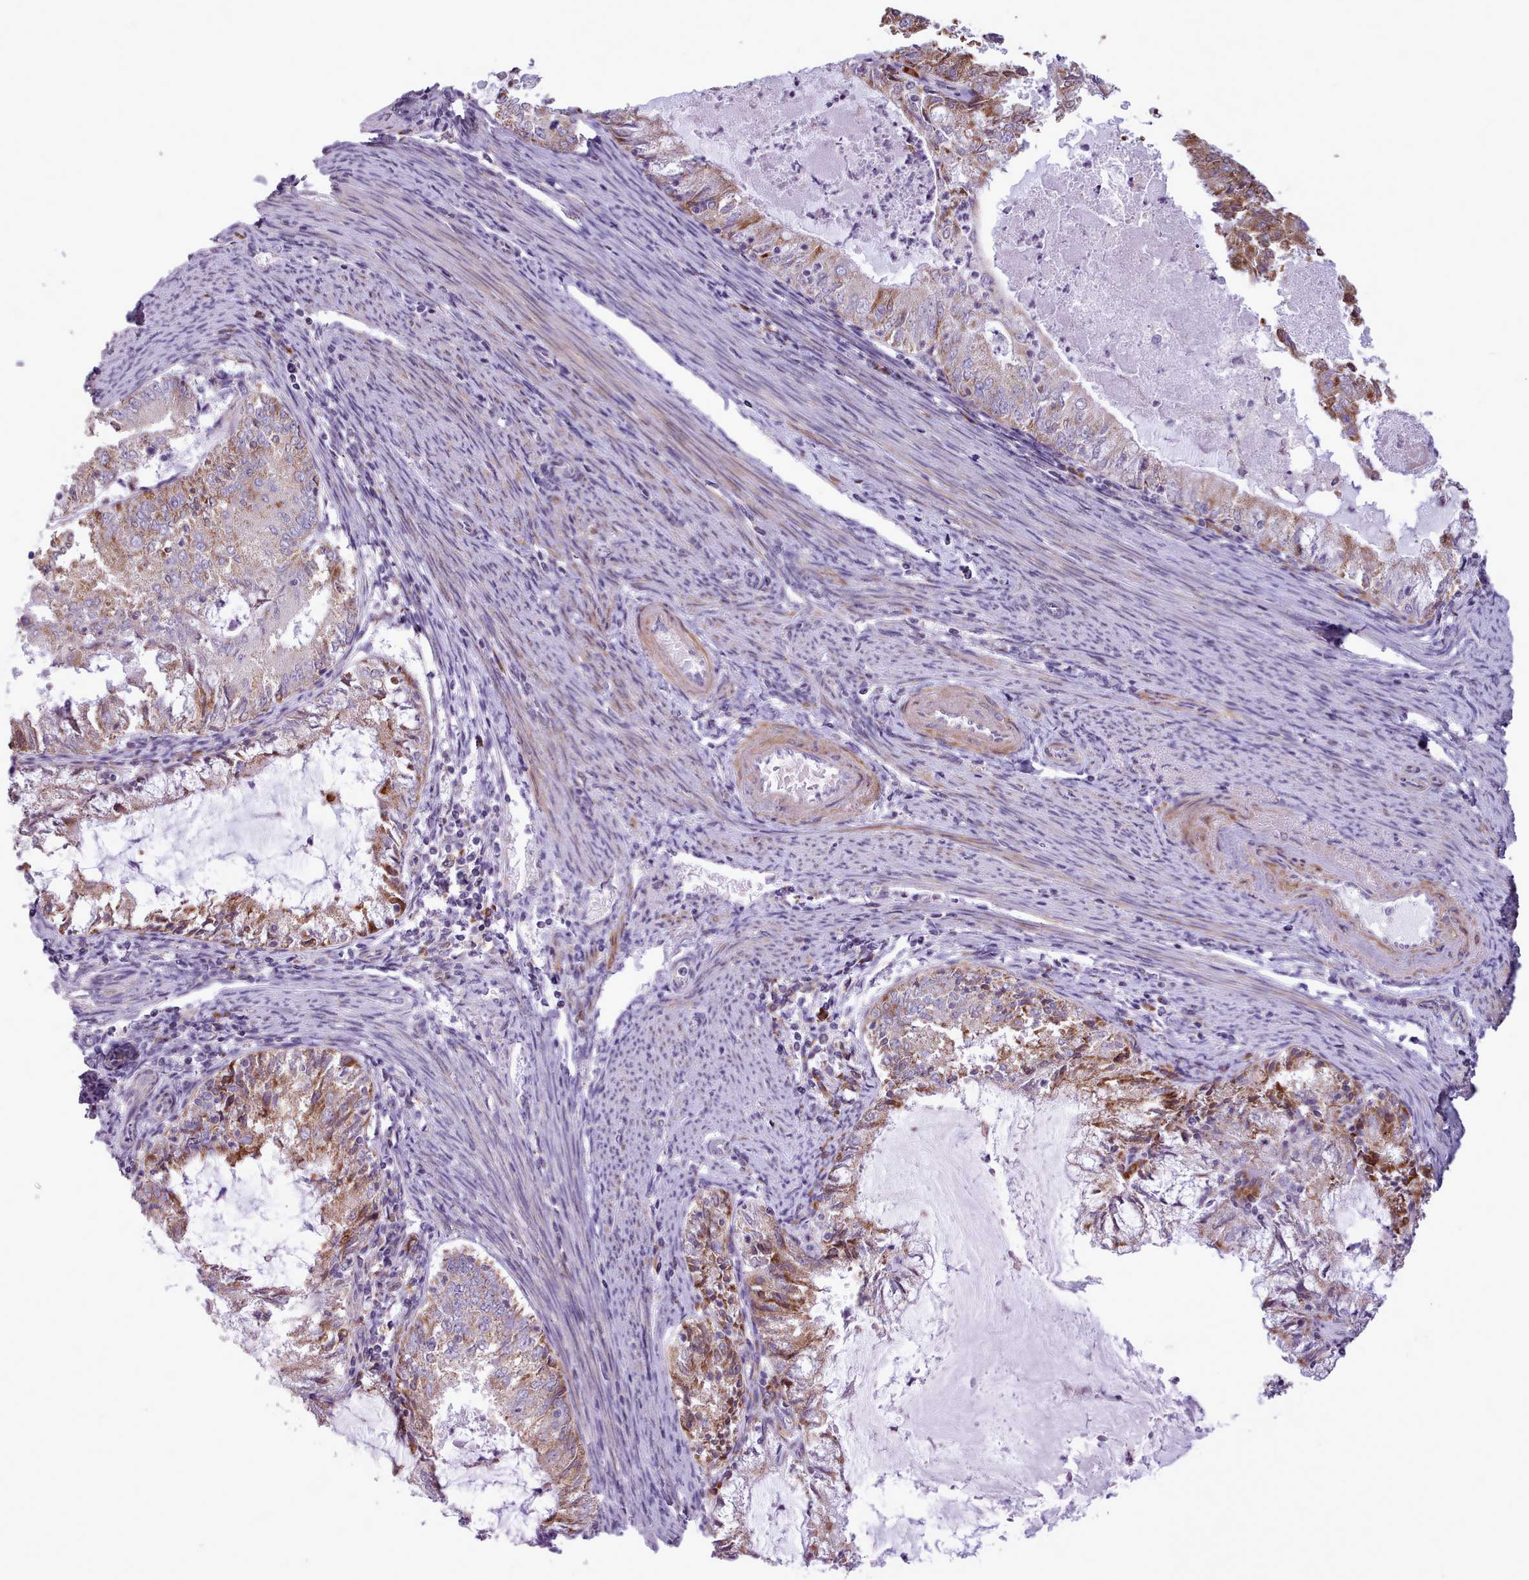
{"staining": {"intensity": "moderate", "quantity": ">75%", "location": "cytoplasmic/membranous"}, "tissue": "endometrial cancer", "cell_type": "Tumor cells", "image_type": "cancer", "snomed": [{"axis": "morphology", "description": "Adenocarcinoma, NOS"}, {"axis": "topography", "description": "Endometrium"}], "caption": "Protein staining of adenocarcinoma (endometrial) tissue displays moderate cytoplasmic/membranous positivity in about >75% of tumor cells. (Brightfield microscopy of DAB IHC at high magnification).", "gene": "AVL9", "patient": {"sex": "female", "age": 57}}